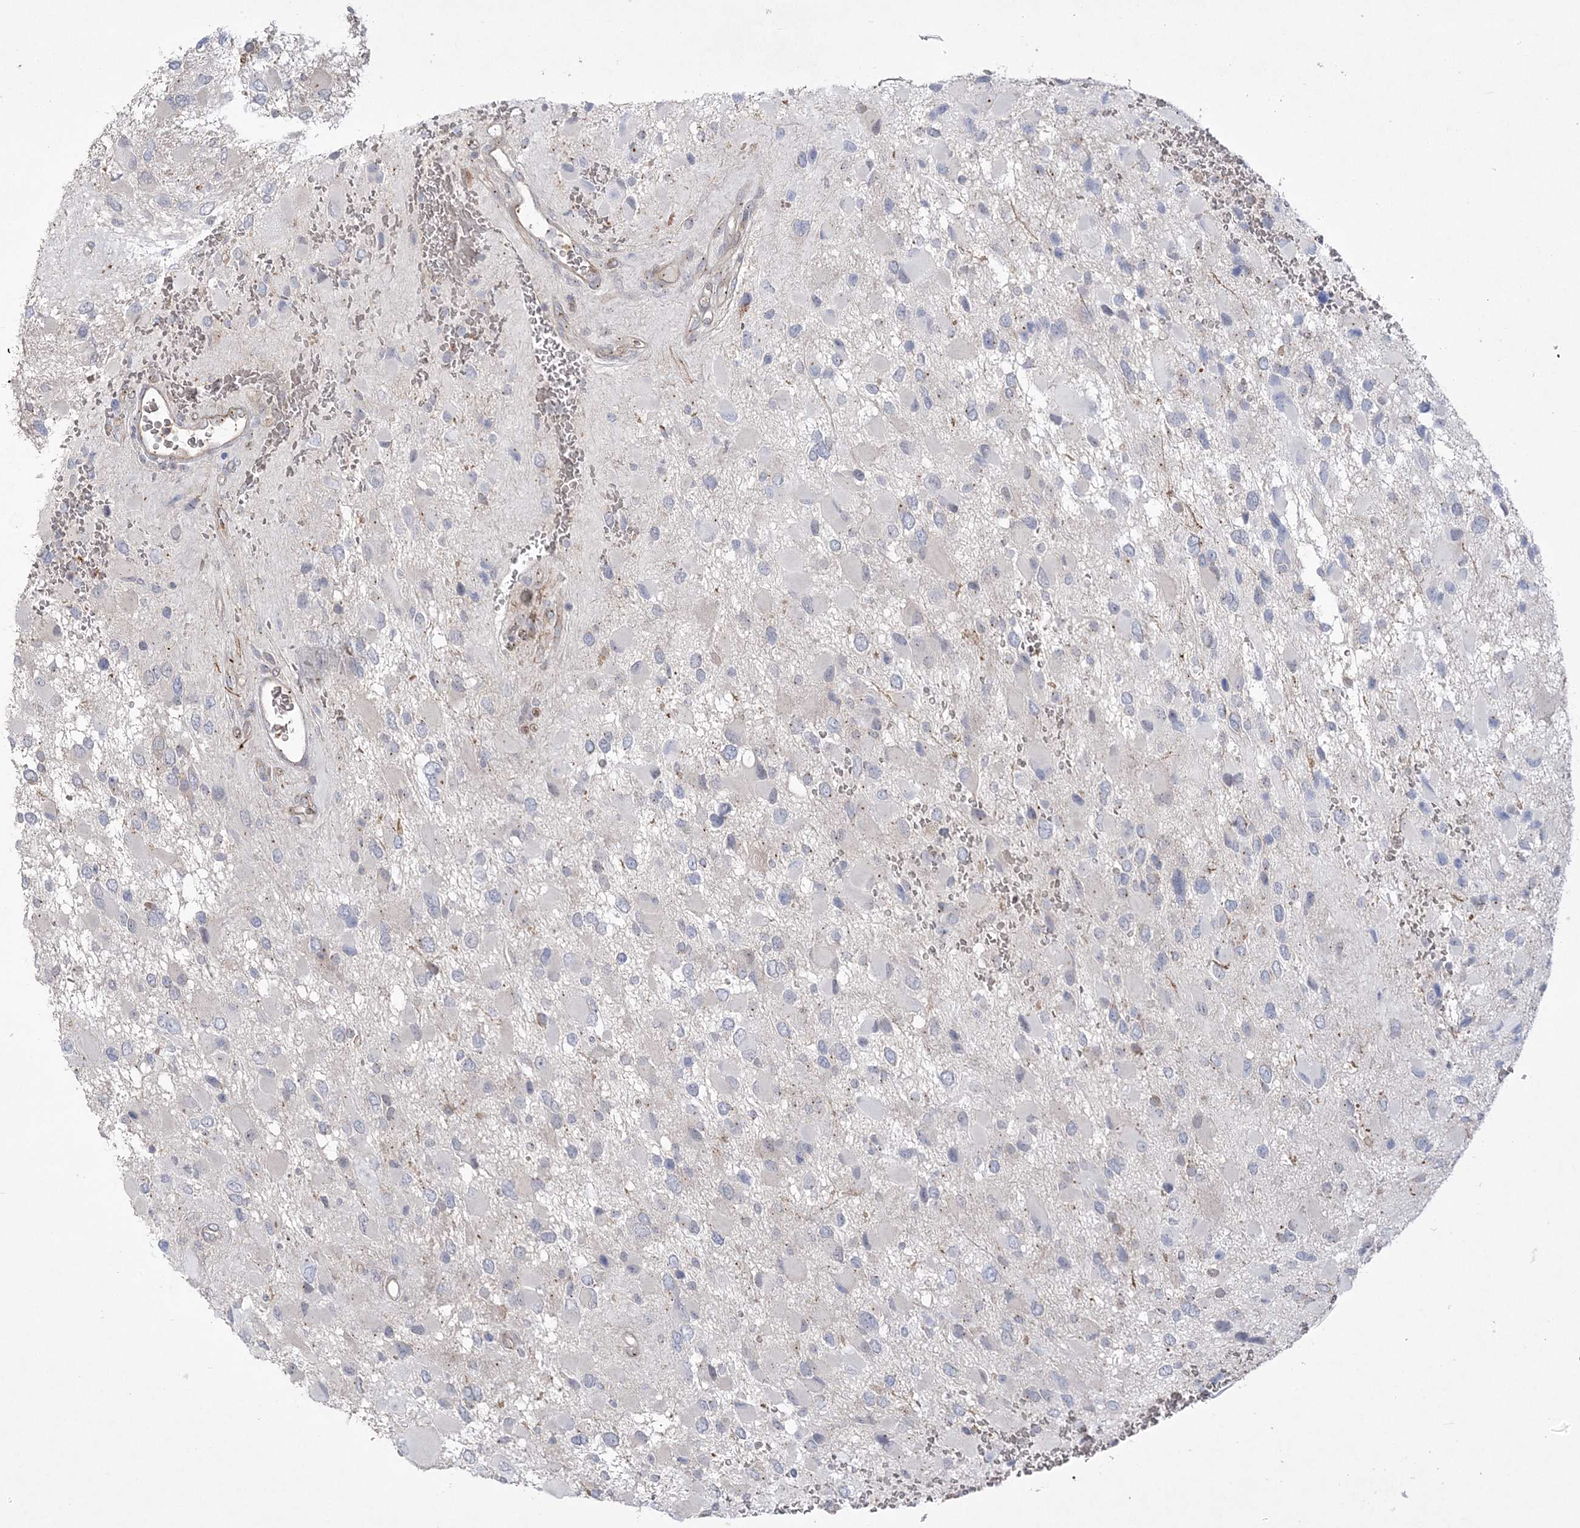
{"staining": {"intensity": "negative", "quantity": "none", "location": "none"}, "tissue": "glioma", "cell_type": "Tumor cells", "image_type": "cancer", "snomed": [{"axis": "morphology", "description": "Glioma, malignant, High grade"}, {"axis": "topography", "description": "Brain"}], "caption": "This is an IHC micrograph of glioma. There is no staining in tumor cells.", "gene": "ADAMTS12", "patient": {"sex": "male", "age": 53}}